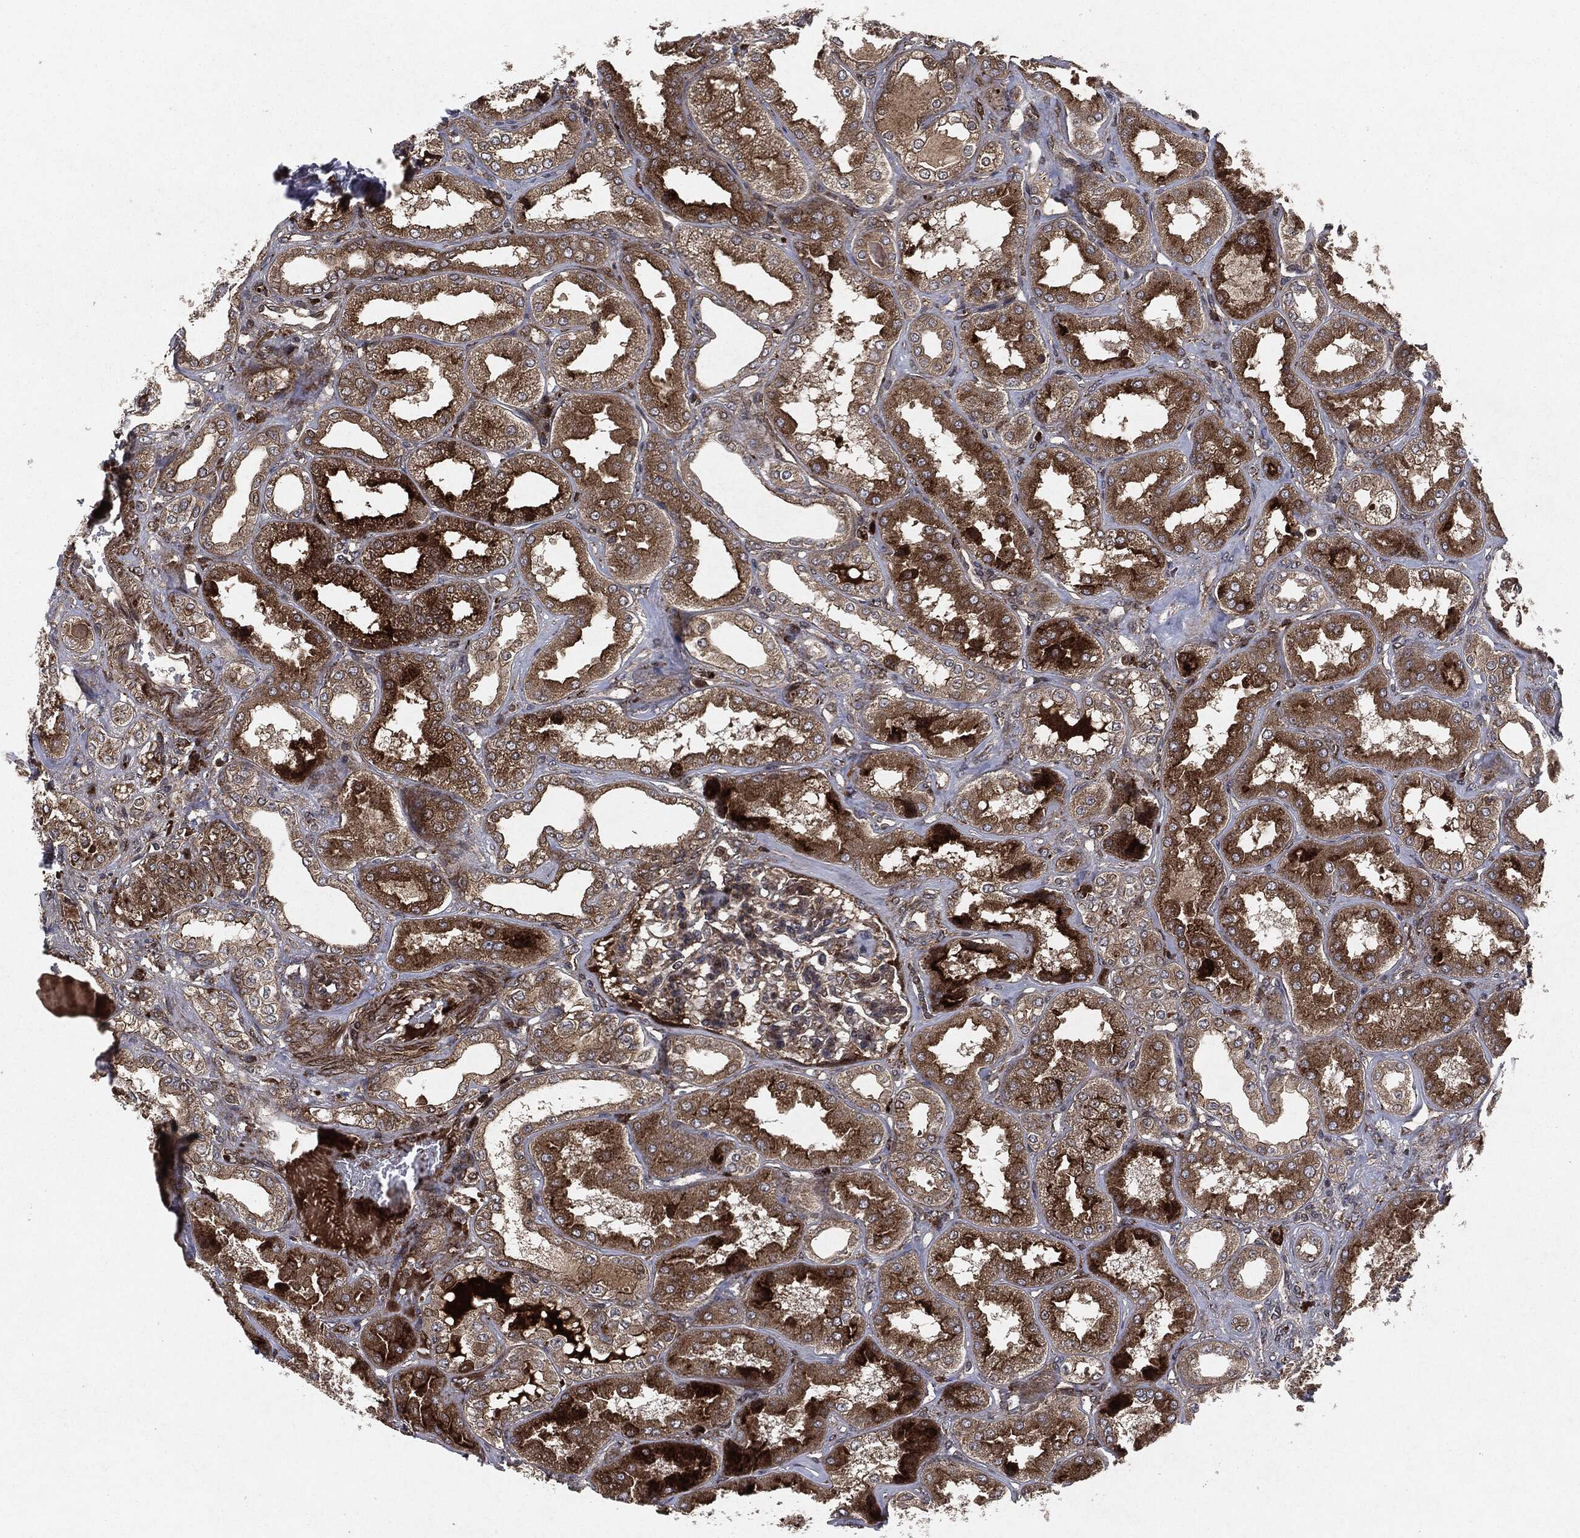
{"staining": {"intensity": "strong", "quantity": "<25%", "location": "cytoplasmic/membranous"}, "tissue": "kidney", "cell_type": "Cells in glomeruli", "image_type": "normal", "snomed": [{"axis": "morphology", "description": "Normal tissue, NOS"}, {"axis": "topography", "description": "Kidney"}], "caption": "A micrograph showing strong cytoplasmic/membranous expression in about <25% of cells in glomeruli in normal kidney, as visualized by brown immunohistochemical staining.", "gene": "RAF1", "patient": {"sex": "female", "age": 56}}